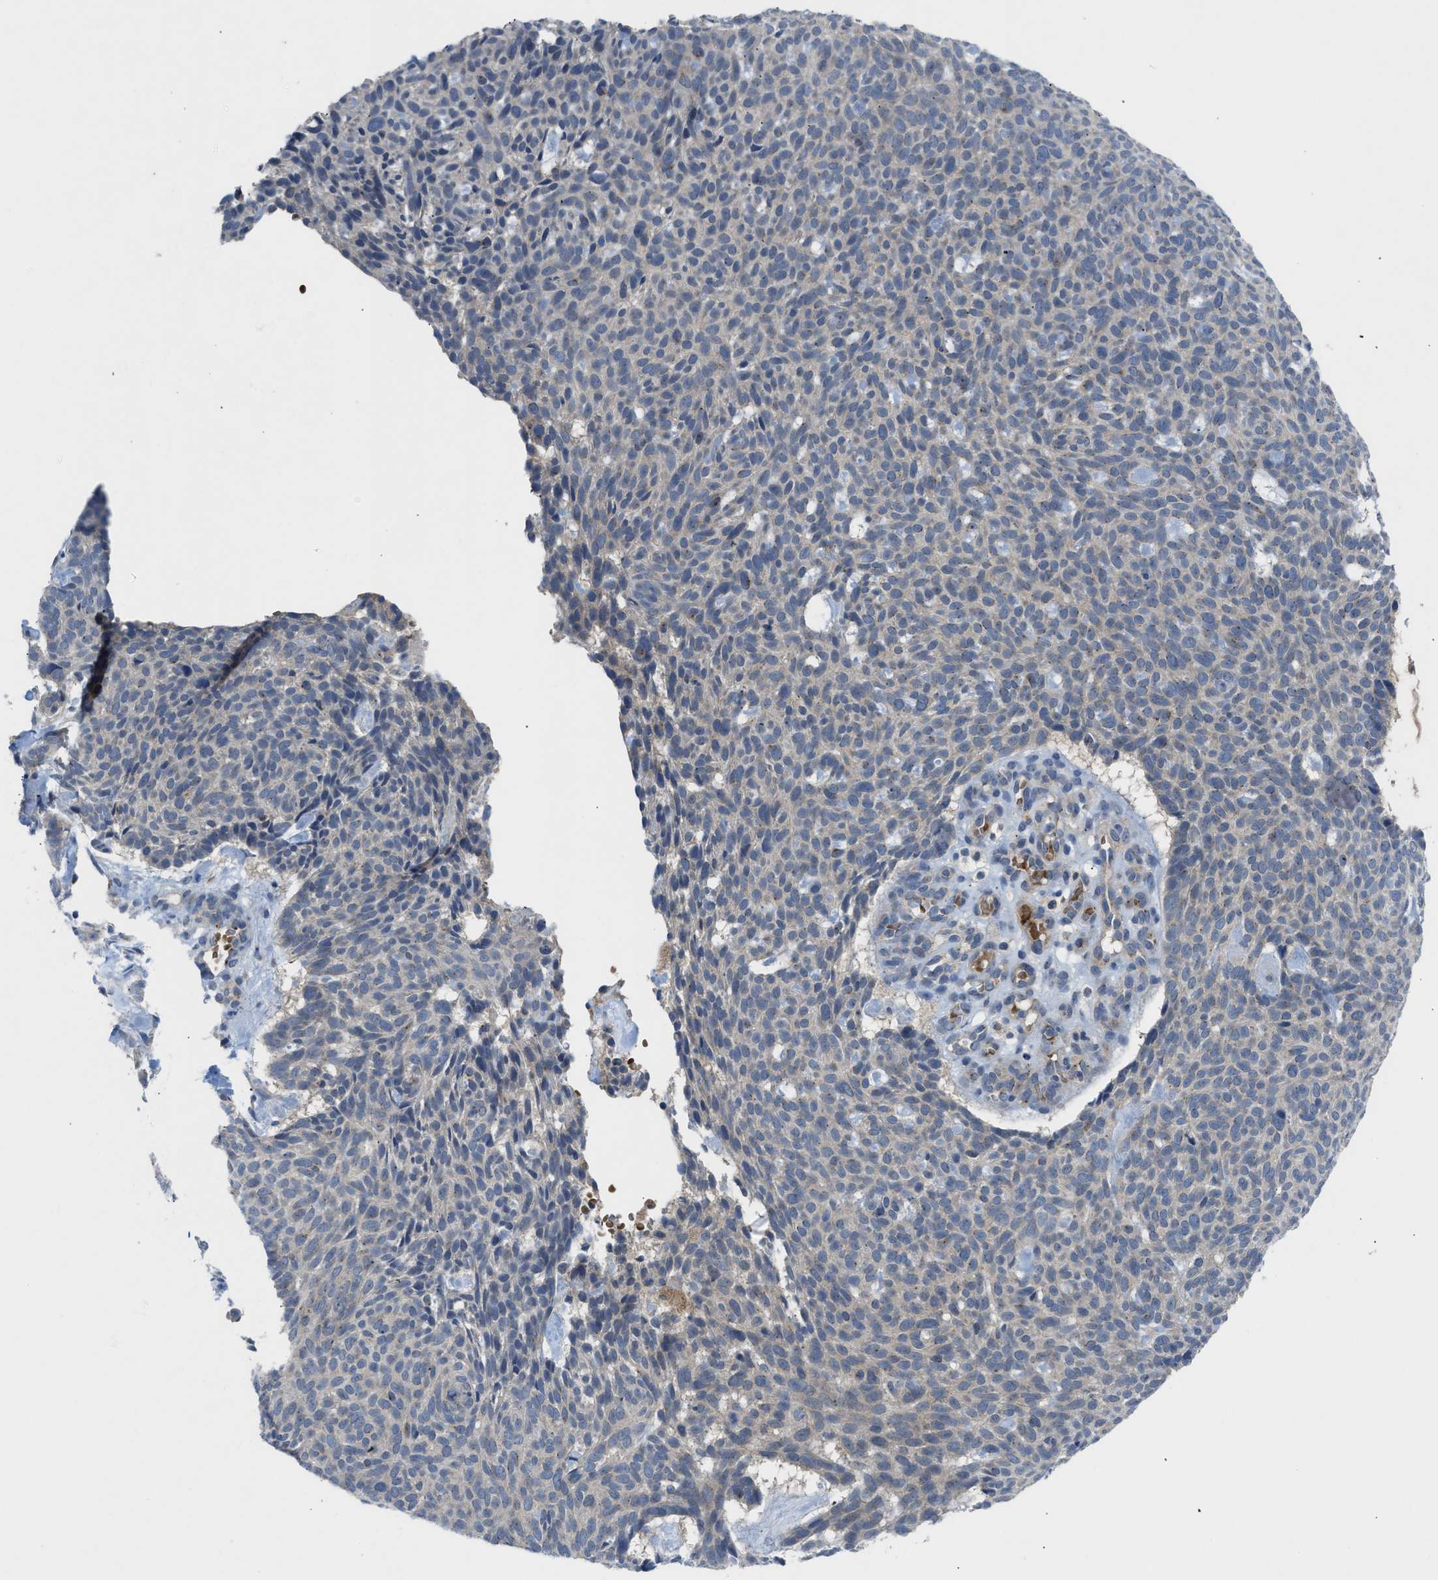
{"staining": {"intensity": "negative", "quantity": "none", "location": "none"}, "tissue": "skin cancer", "cell_type": "Tumor cells", "image_type": "cancer", "snomed": [{"axis": "morphology", "description": "Basal cell carcinoma"}, {"axis": "topography", "description": "Skin"}], "caption": "Tumor cells are negative for brown protein staining in skin cancer.", "gene": "PDE7A", "patient": {"sex": "male", "age": 61}}